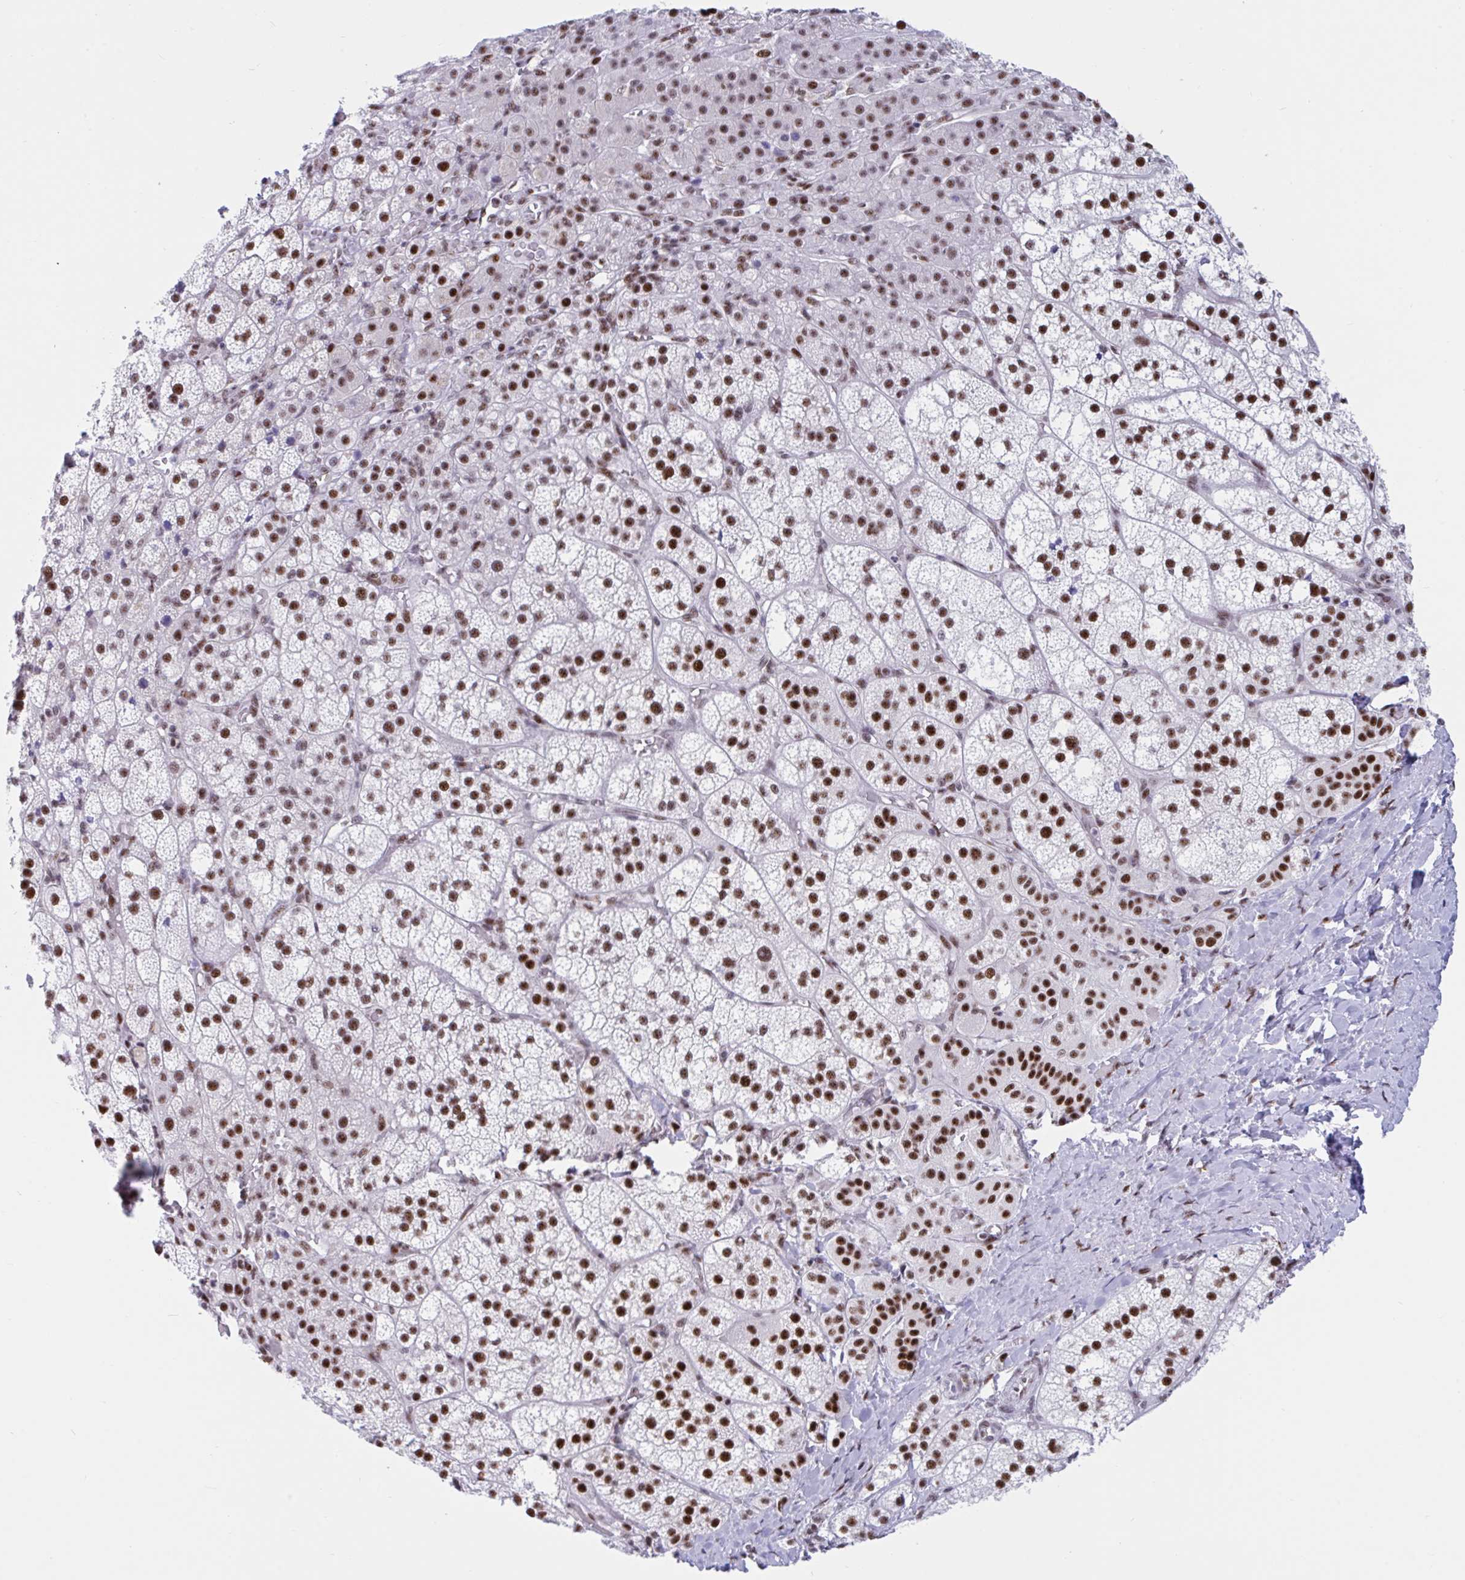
{"staining": {"intensity": "strong", "quantity": "25%-75%", "location": "nuclear"}, "tissue": "adrenal gland", "cell_type": "Glandular cells", "image_type": "normal", "snomed": [{"axis": "morphology", "description": "Normal tissue, NOS"}, {"axis": "topography", "description": "Adrenal gland"}], "caption": "A brown stain highlights strong nuclear staining of a protein in glandular cells of benign adrenal gland. Using DAB (brown) and hematoxylin (blue) stains, captured at high magnification using brightfield microscopy.", "gene": "IKZF2", "patient": {"sex": "female", "age": 60}}